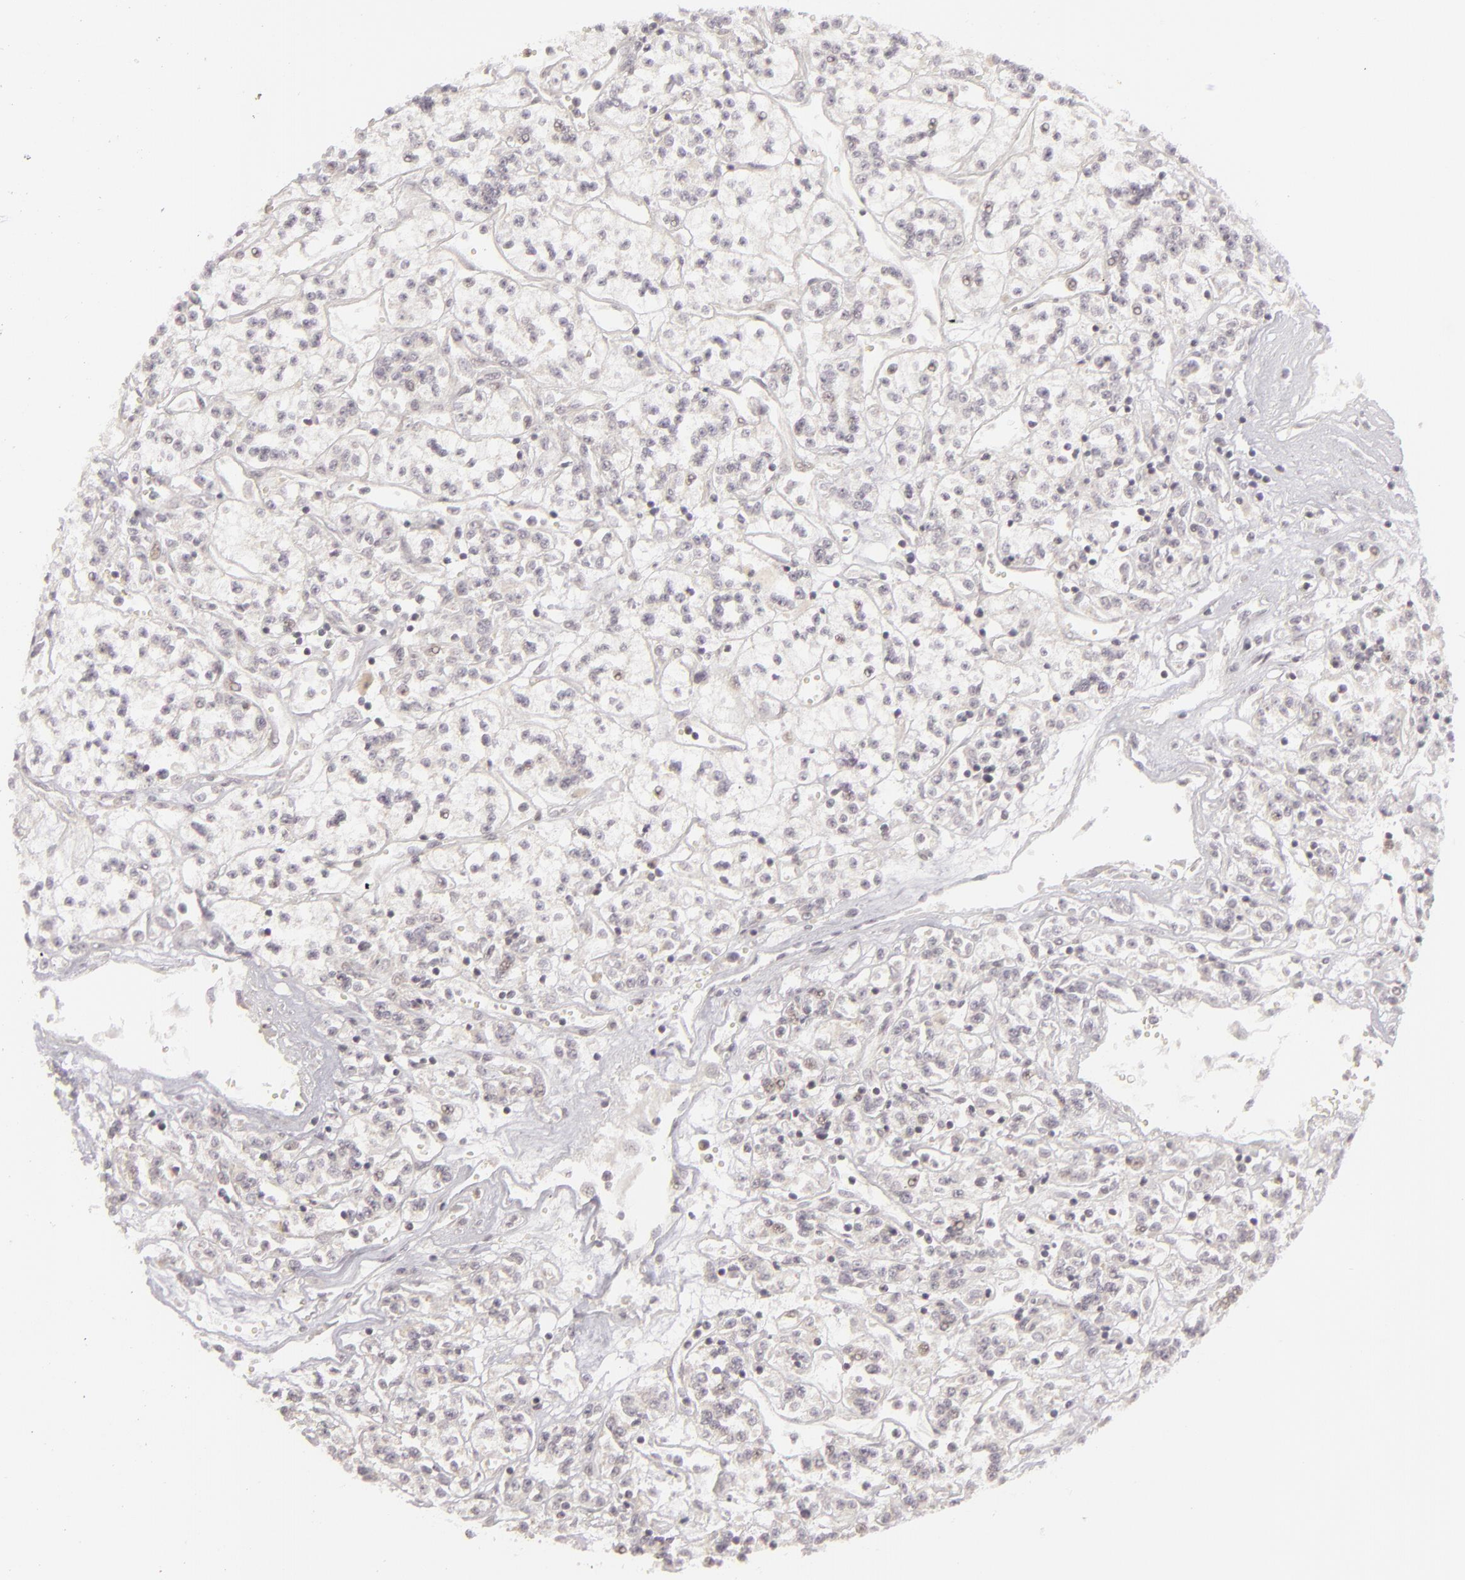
{"staining": {"intensity": "negative", "quantity": "none", "location": "none"}, "tissue": "renal cancer", "cell_type": "Tumor cells", "image_type": "cancer", "snomed": [{"axis": "morphology", "description": "Adenocarcinoma, NOS"}, {"axis": "topography", "description": "Kidney"}], "caption": "Micrograph shows no significant protein expression in tumor cells of renal cancer (adenocarcinoma).", "gene": "SIX1", "patient": {"sex": "female", "age": 76}}